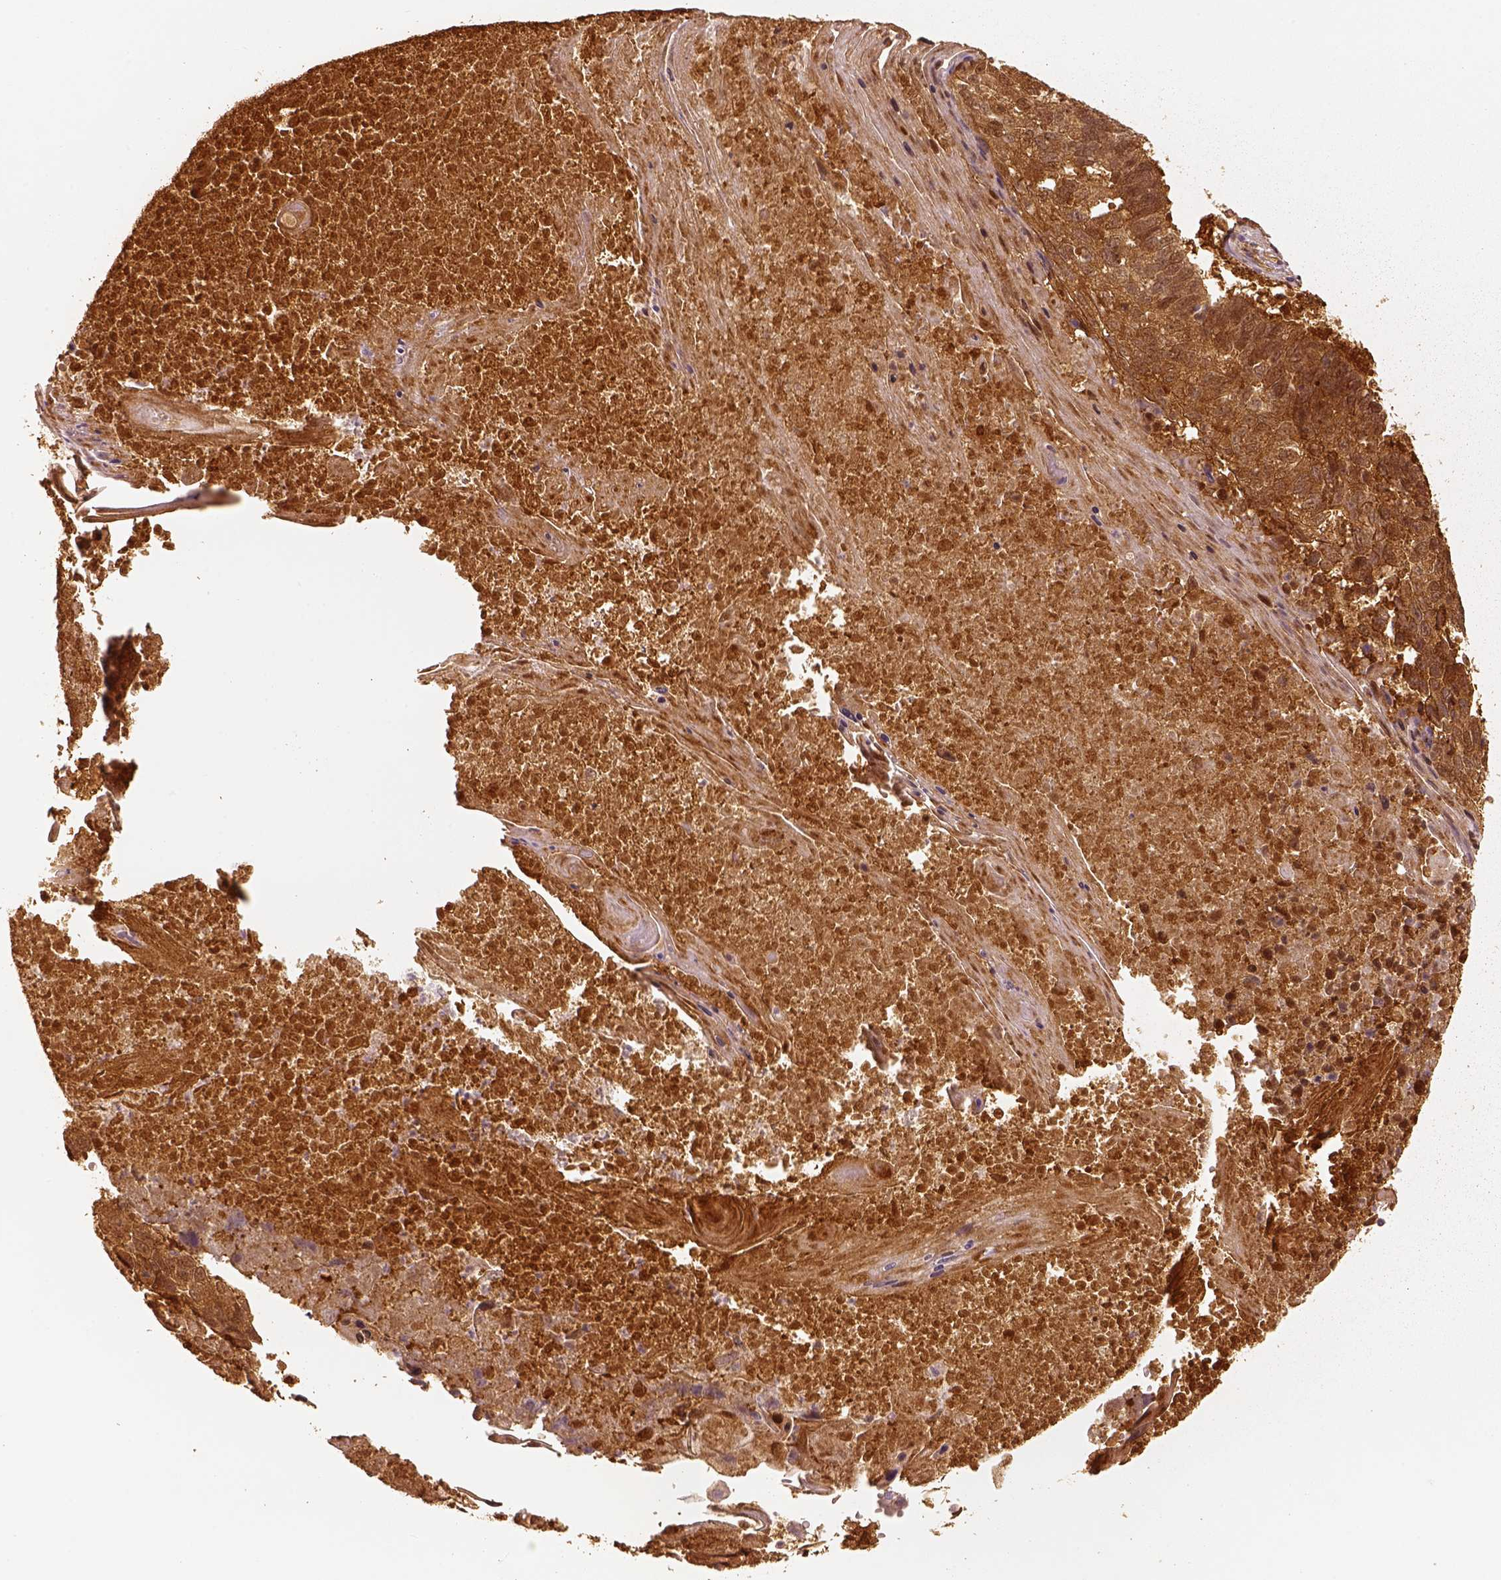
{"staining": {"intensity": "strong", "quantity": ">75%", "location": "cytoplasmic/membranous"}, "tissue": "lung cancer", "cell_type": "Tumor cells", "image_type": "cancer", "snomed": [{"axis": "morphology", "description": "Squamous cell carcinoma, NOS"}, {"axis": "topography", "description": "Lung"}], "caption": "Protein expression analysis of lung squamous cell carcinoma demonstrates strong cytoplasmic/membranous staining in about >75% of tumor cells.", "gene": "FSCN1", "patient": {"sex": "male", "age": 73}}